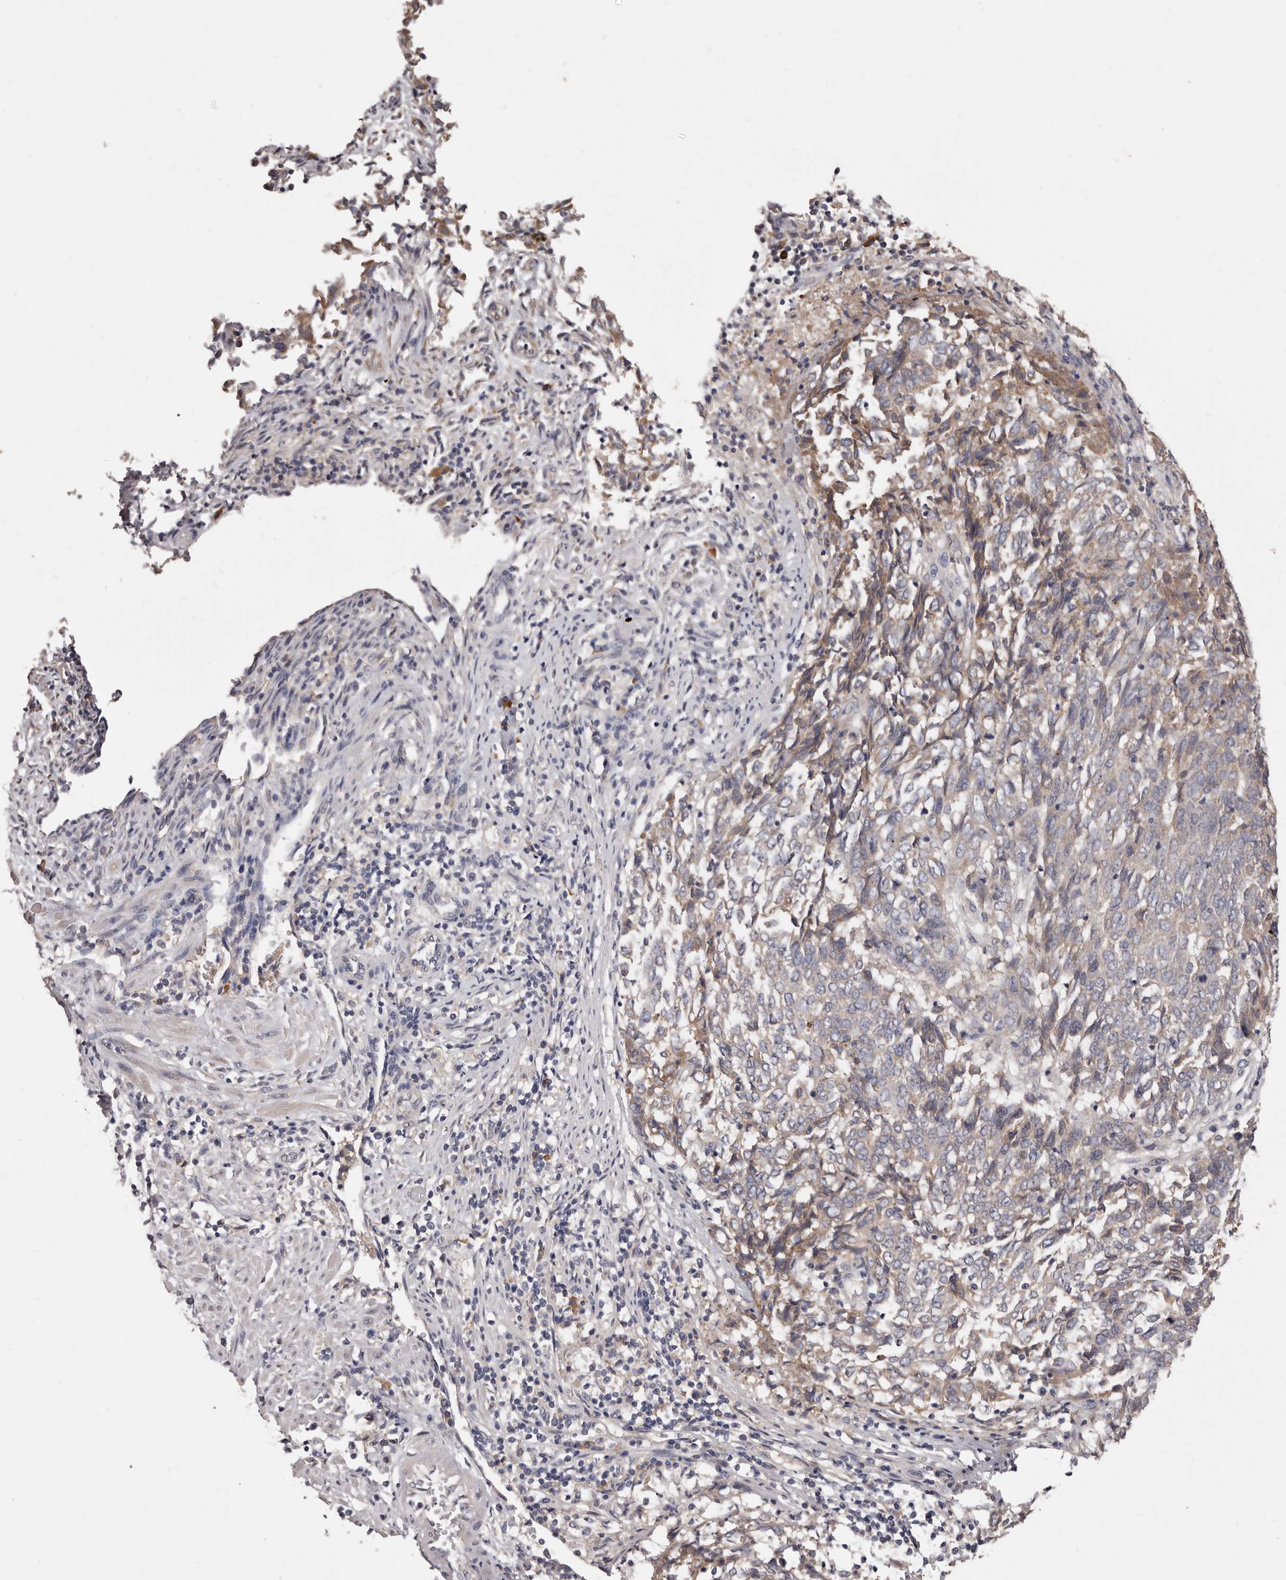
{"staining": {"intensity": "moderate", "quantity": "<25%", "location": "cytoplasmic/membranous"}, "tissue": "endometrial cancer", "cell_type": "Tumor cells", "image_type": "cancer", "snomed": [{"axis": "morphology", "description": "Adenocarcinoma, NOS"}, {"axis": "topography", "description": "Endometrium"}], "caption": "Moderate cytoplasmic/membranous positivity for a protein is seen in about <25% of tumor cells of endometrial adenocarcinoma using IHC.", "gene": "ETNK1", "patient": {"sex": "female", "age": 80}}